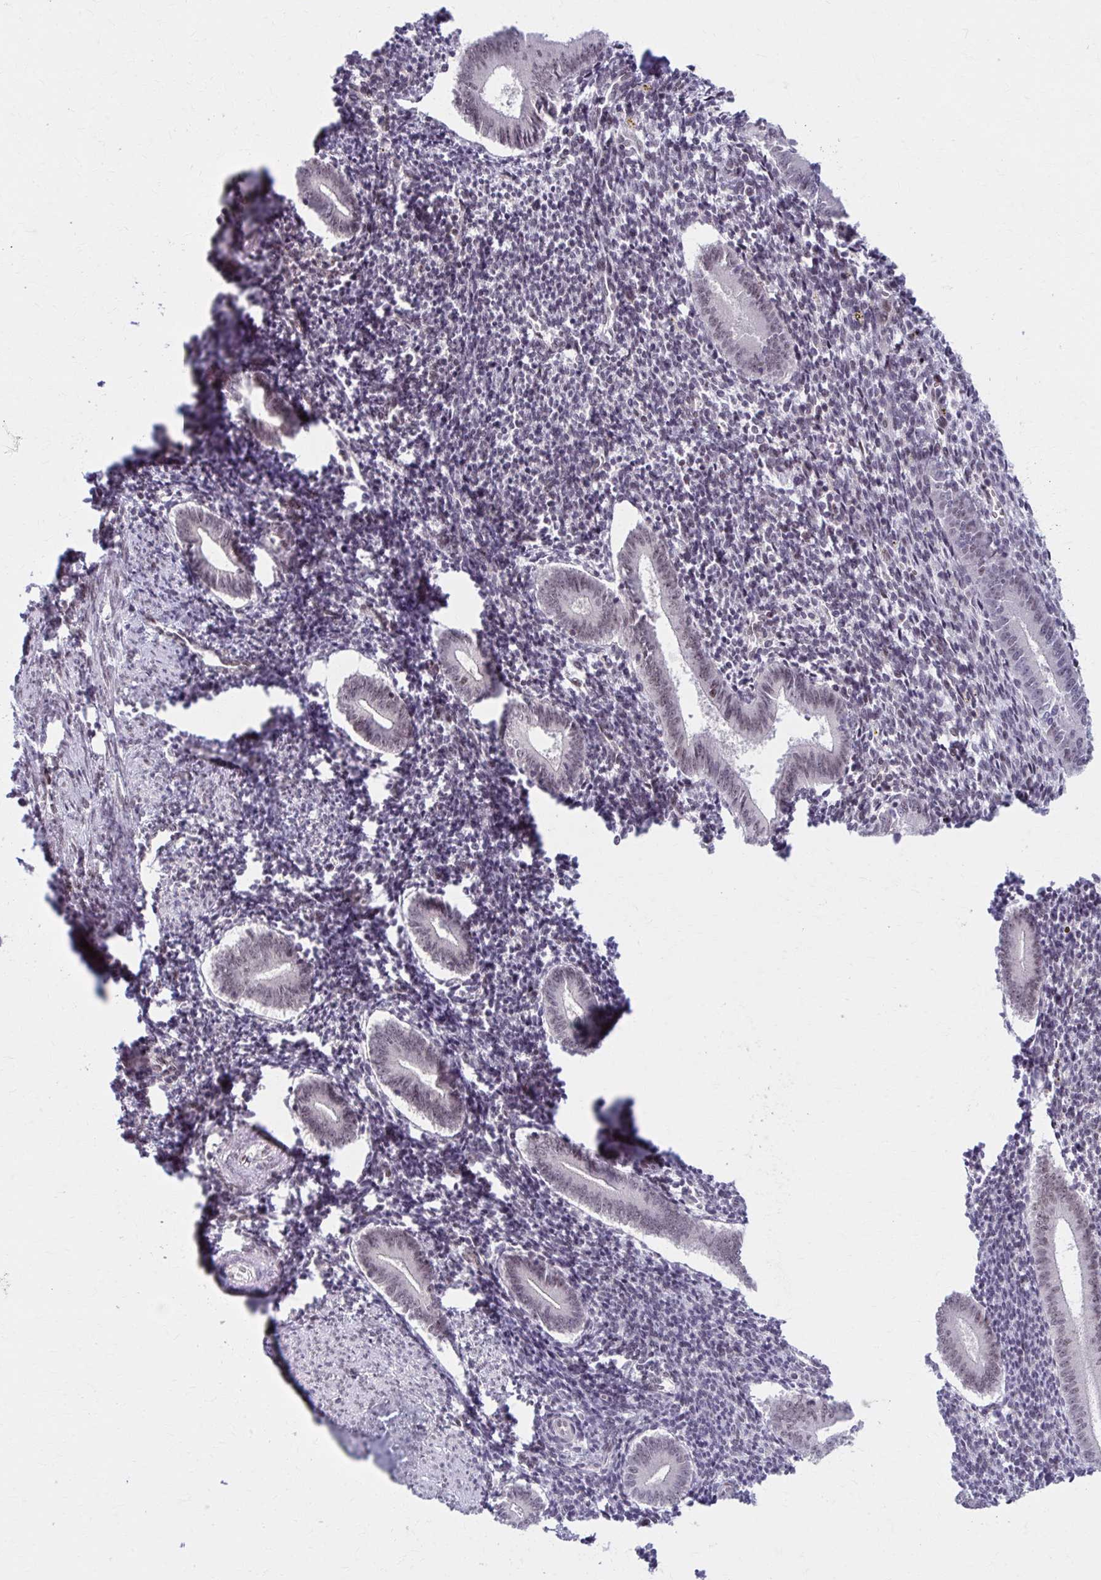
{"staining": {"intensity": "negative", "quantity": "none", "location": "none"}, "tissue": "endometrium", "cell_type": "Cells in endometrial stroma", "image_type": "normal", "snomed": [{"axis": "morphology", "description": "Normal tissue, NOS"}, {"axis": "topography", "description": "Endometrium"}], "caption": "This is an IHC histopathology image of normal endometrium. There is no positivity in cells in endometrial stroma.", "gene": "SETBP1", "patient": {"sex": "female", "age": 25}}